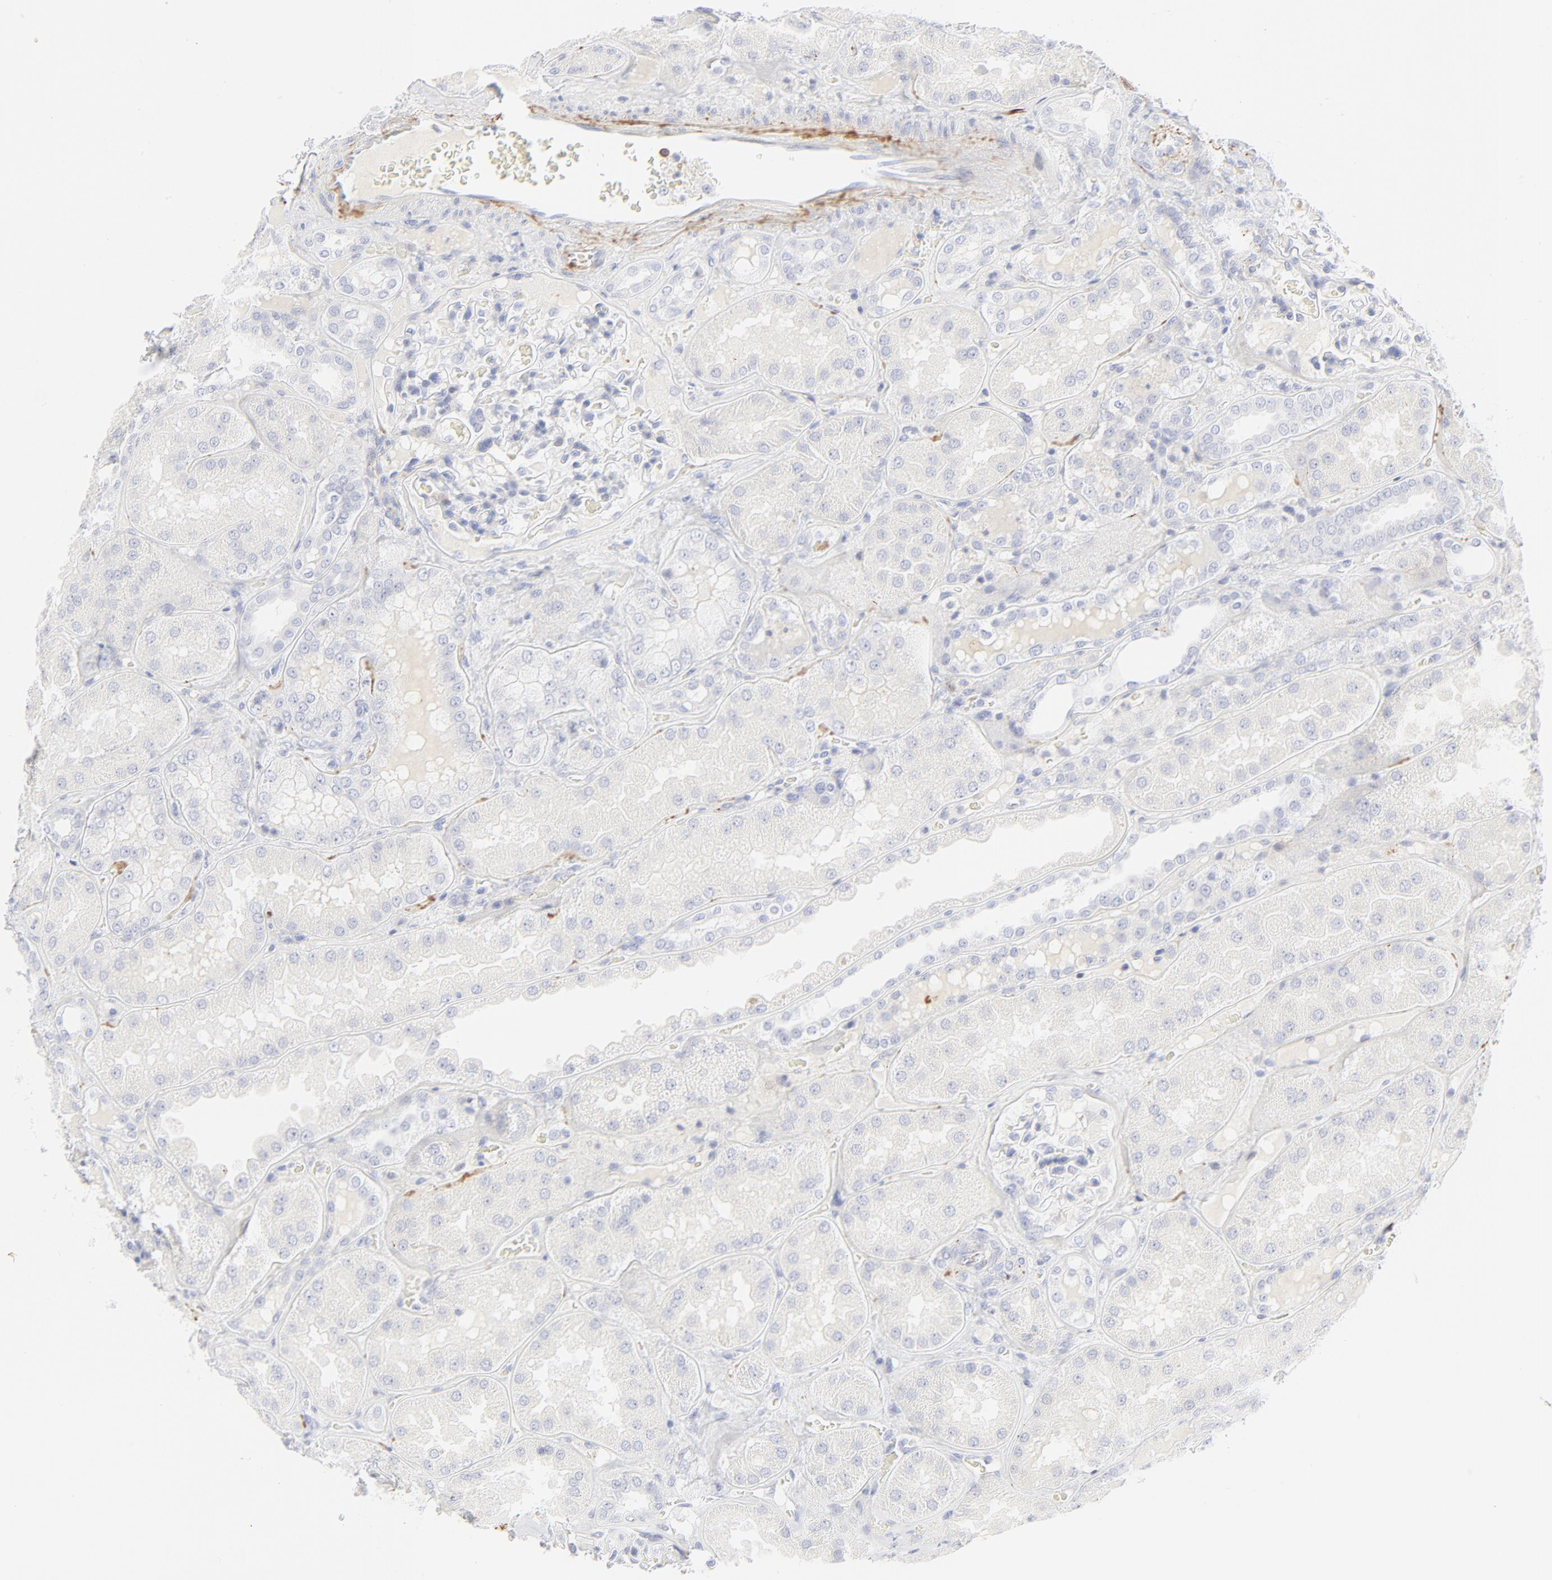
{"staining": {"intensity": "negative", "quantity": "none", "location": "none"}, "tissue": "kidney", "cell_type": "Cells in glomeruli", "image_type": "normal", "snomed": [{"axis": "morphology", "description": "Normal tissue, NOS"}, {"axis": "topography", "description": "Kidney"}], "caption": "Human kidney stained for a protein using IHC reveals no staining in cells in glomeruli.", "gene": "CCR7", "patient": {"sex": "female", "age": 56}}